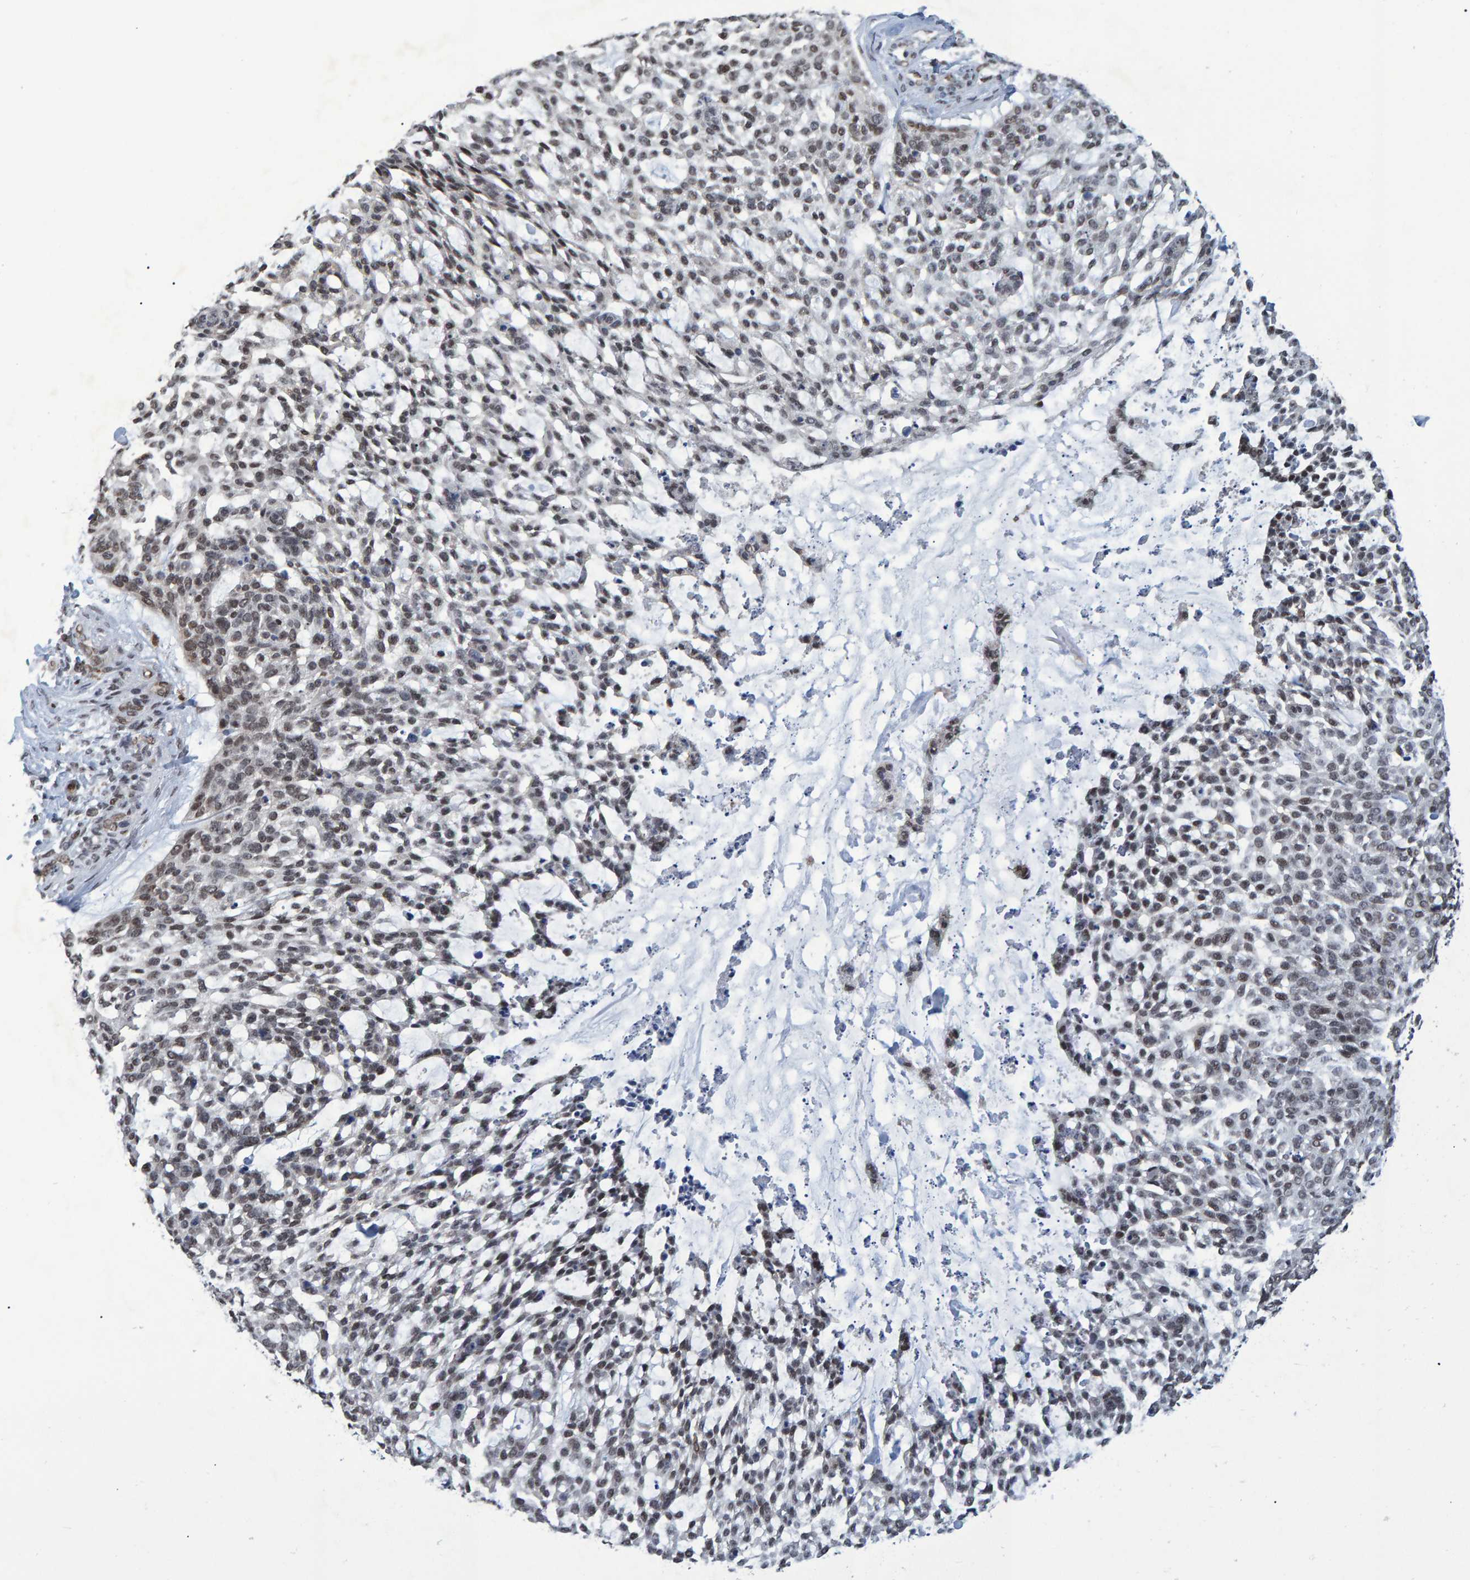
{"staining": {"intensity": "moderate", "quantity": ">75%", "location": "nuclear"}, "tissue": "skin cancer", "cell_type": "Tumor cells", "image_type": "cancer", "snomed": [{"axis": "morphology", "description": "Basal cell carcinoma"}, {"axis": "topography", "description": "Skin"}], "caption": "Moderate nuclear protein staining is appreciated in approximately >75% of tumor cells in skin basal cell carcinoma.", "gene": "QKI", "patient": {"sex": "female", "age": 64}}